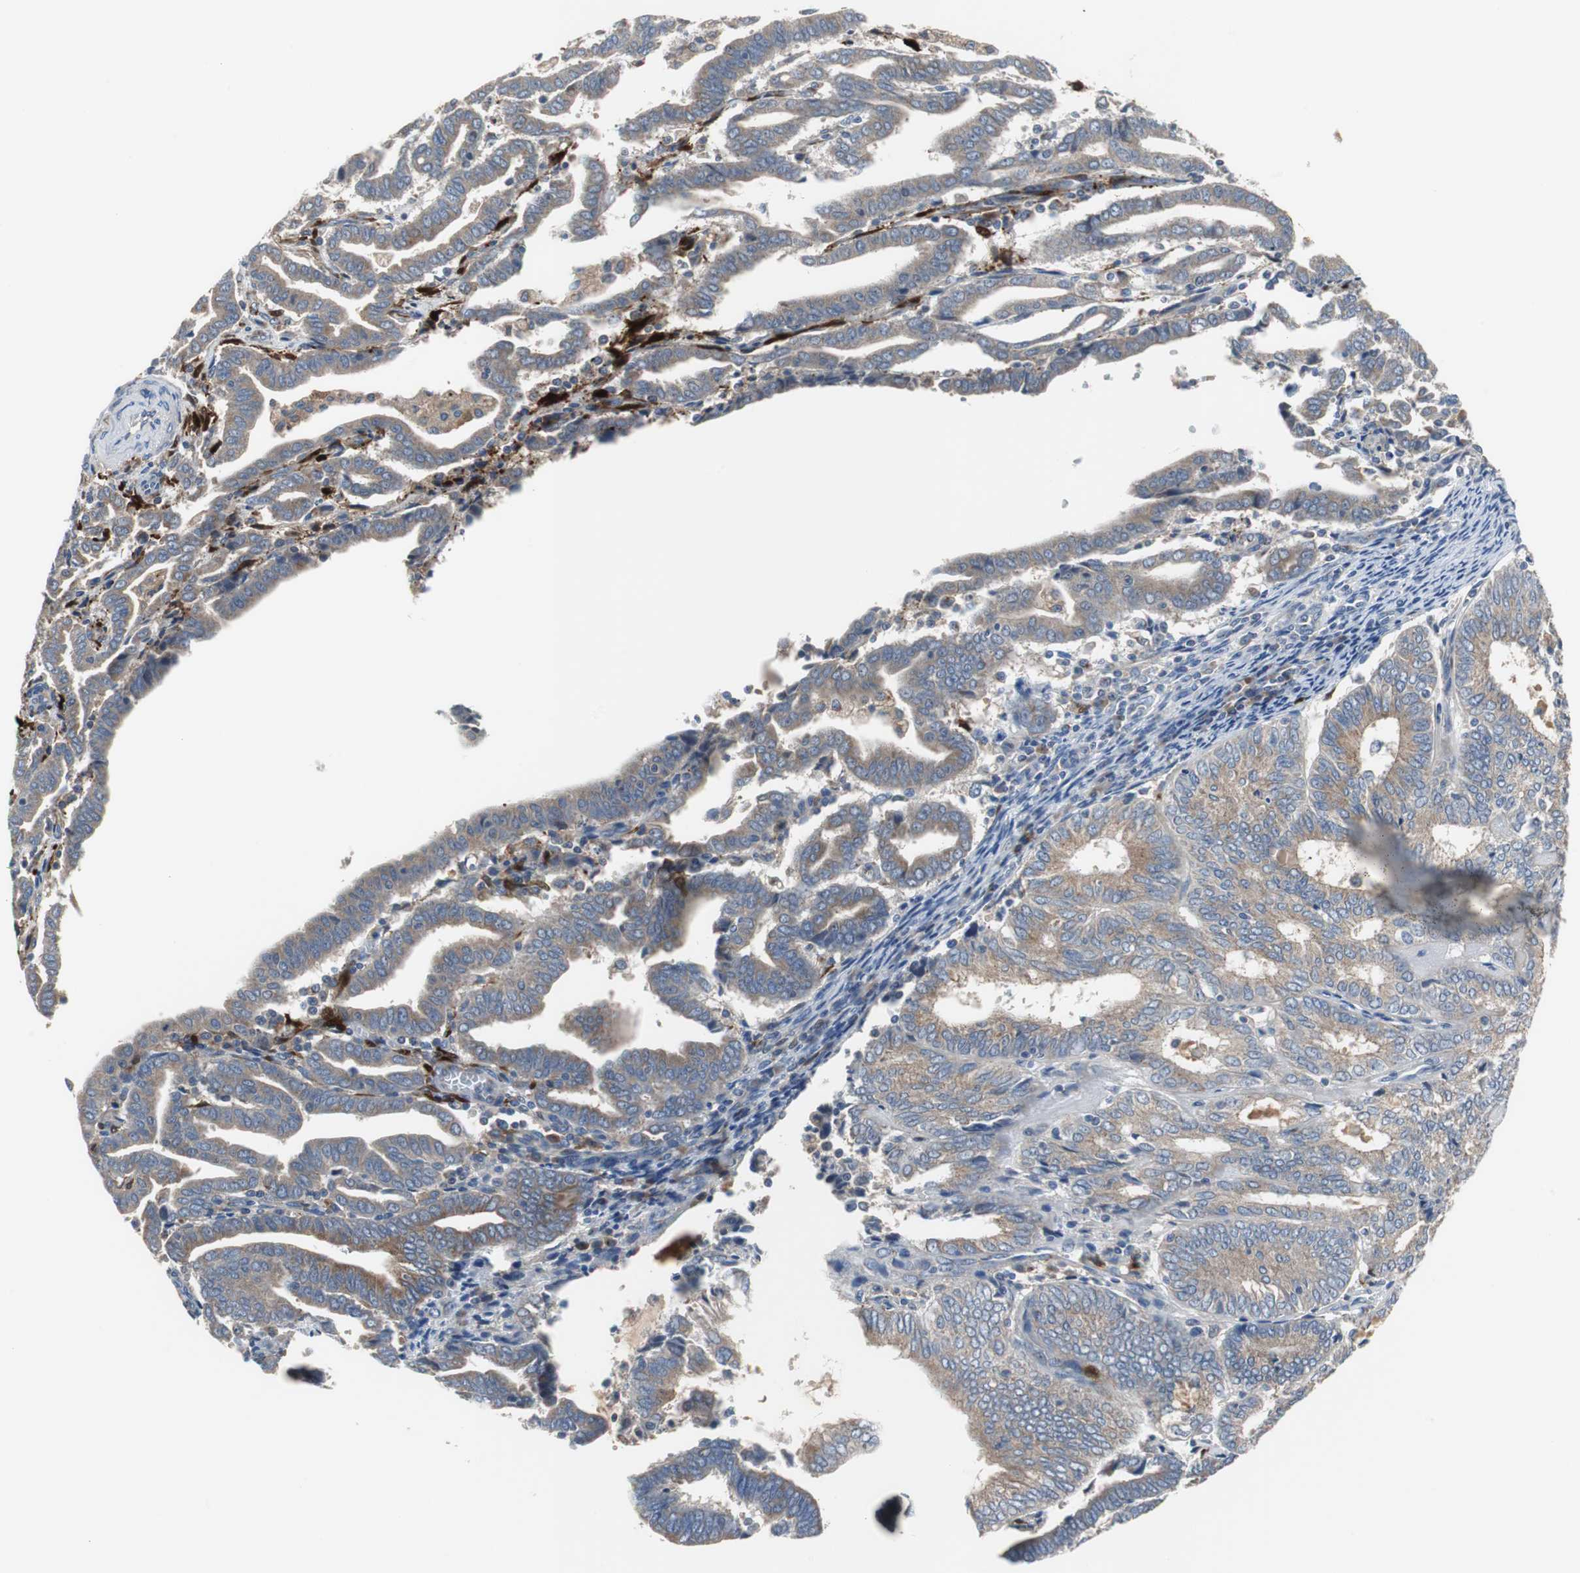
{"staining": {"intensity": "moderate", "quantity": ">75%", "location": "cytoplasmic/membranous"}, "tissue": "endometrial cancer", "cell_type": "Tumor cells", "image_type": "cancer", "snomed": [{"axis": "morphology", "description": "Adenocarcinoma, NOS"}, {"axis": "topography", "description": "Uterus"}], "caption": "Protein staining exhibits moderate cytoplasmic/membranous staining in about >75% of tumor cells in endometrial adenocarcinoma. (DAB (3,3'-diaminobenzidine) IHC with brightfield microscopy, high magnification).", "gene": "CALB2", "patient": {"sex": "female", "age": 83}}